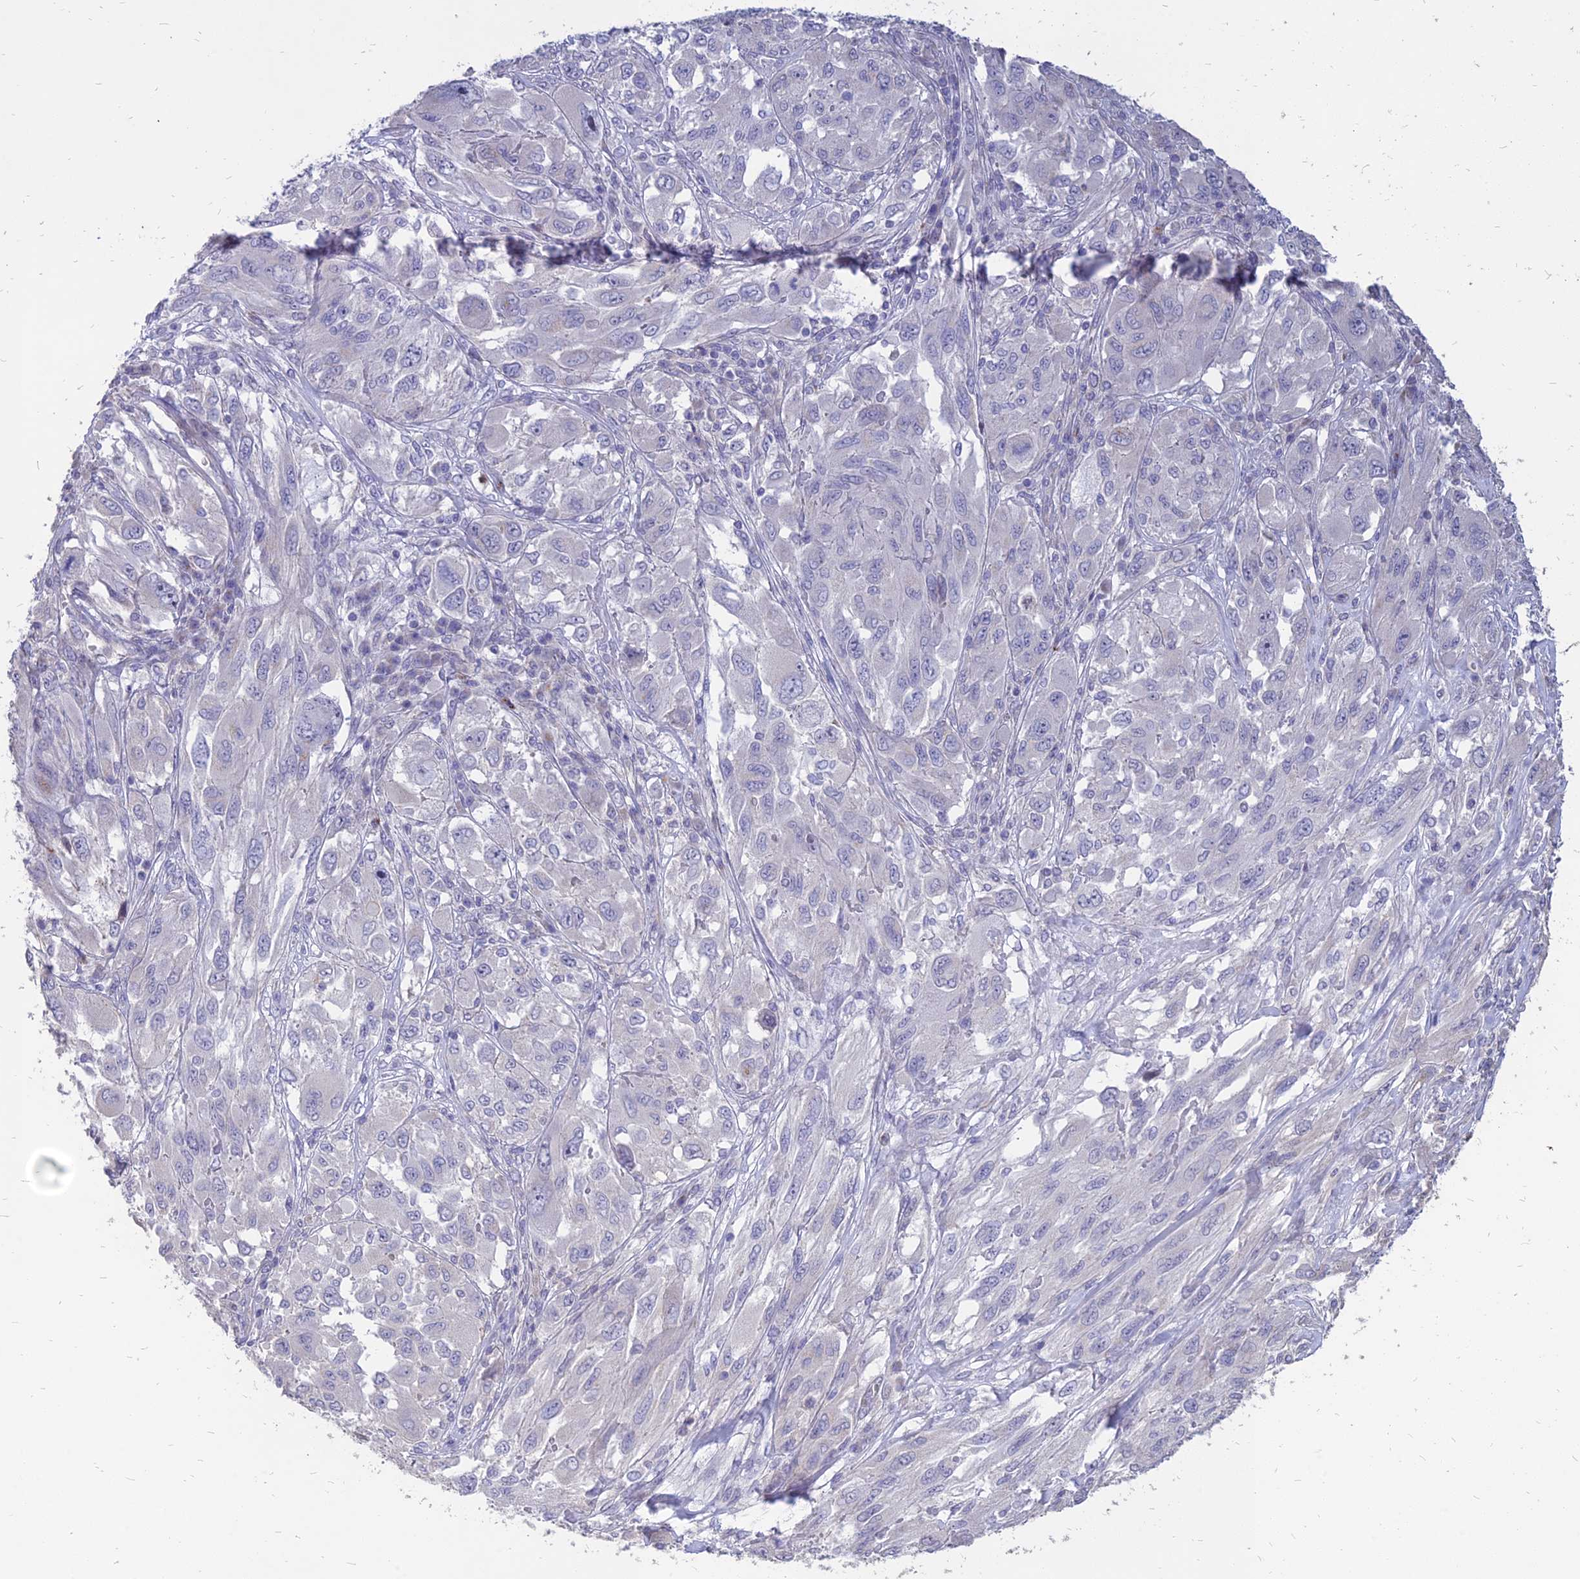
{"staining": {"intensity": "negative", "quantity": "none", "location": "none"}, "tissue": "melanoma", "cell_type": "Tumor cells", "image_type": "cancer", "snomed": [{"axis": "morphology", "description": "Malignant melanoma, NOS"}, {"axis": "topography", "description": "Skin"}], "caption": "This is a micrograph of immunohistochemistry (IHC) staining of melanoma, which shows no expression in tumor cells.", "gene": "ST3GAL6", "patient": {"sex": "female", "age": 91}}